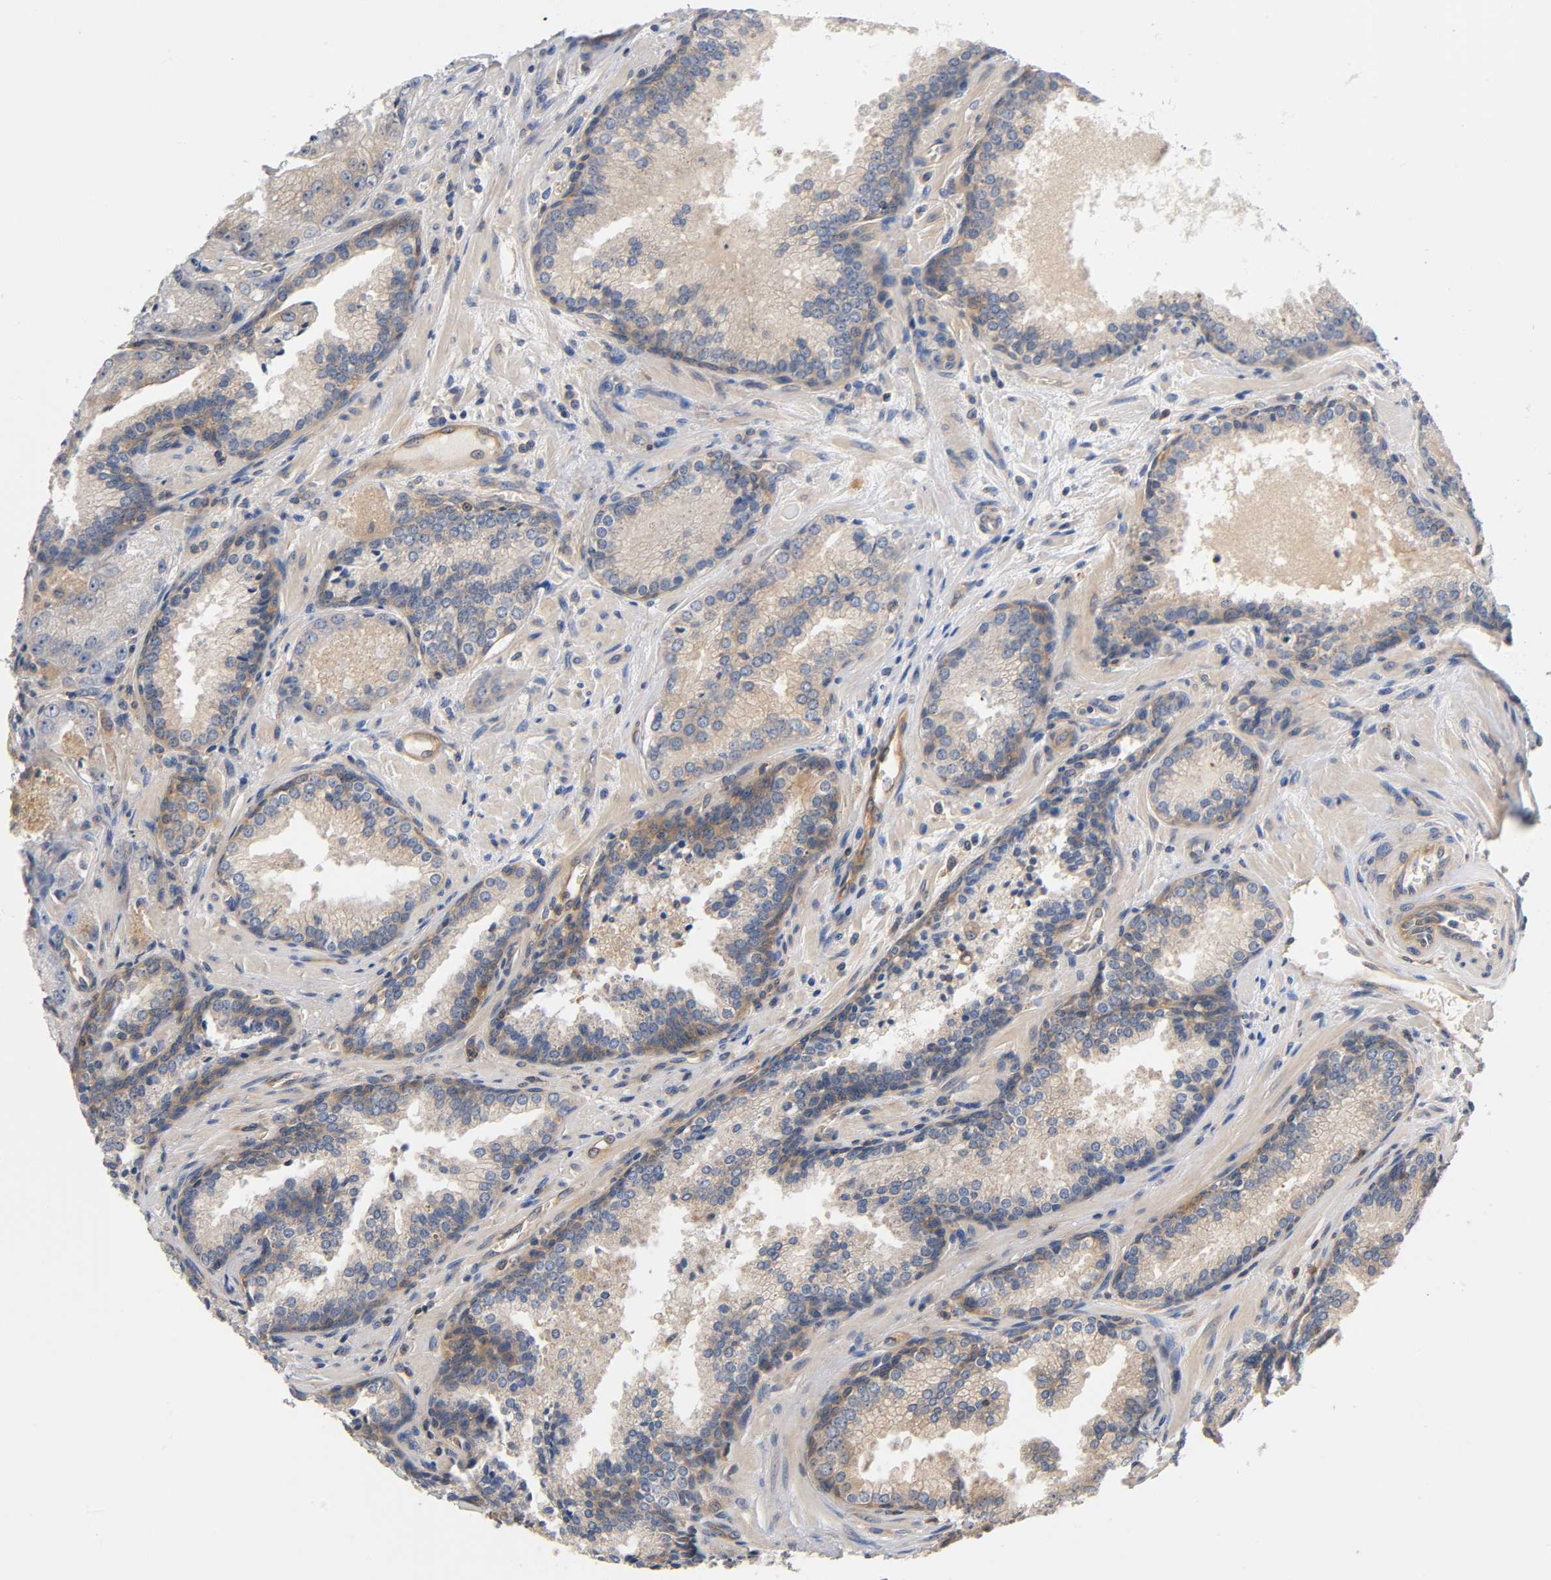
{"staining": {"intensity": "weak", "quantity": ">75%", "location": "cytoplasmic/membranous"}, "tissue": "prostate cancer", "cell_type": "Tumor cells", "image_type": "cancer", "snomed": [{"axis": "morphology", "description": "Adenocarcinoma, Low grade"}, {"axis": "topography", "description": "Prostate"}], "caption": "This micrograph shows immunohistochemistry (IHC) staining of prostate cancer (adenocarcinoma (low-grade)), with low weak cytoplasmic/membranous staining in about >75% of tumor cells.", "gene": "PRKAB1", "patient": {"sex": "male", "age": 60}}